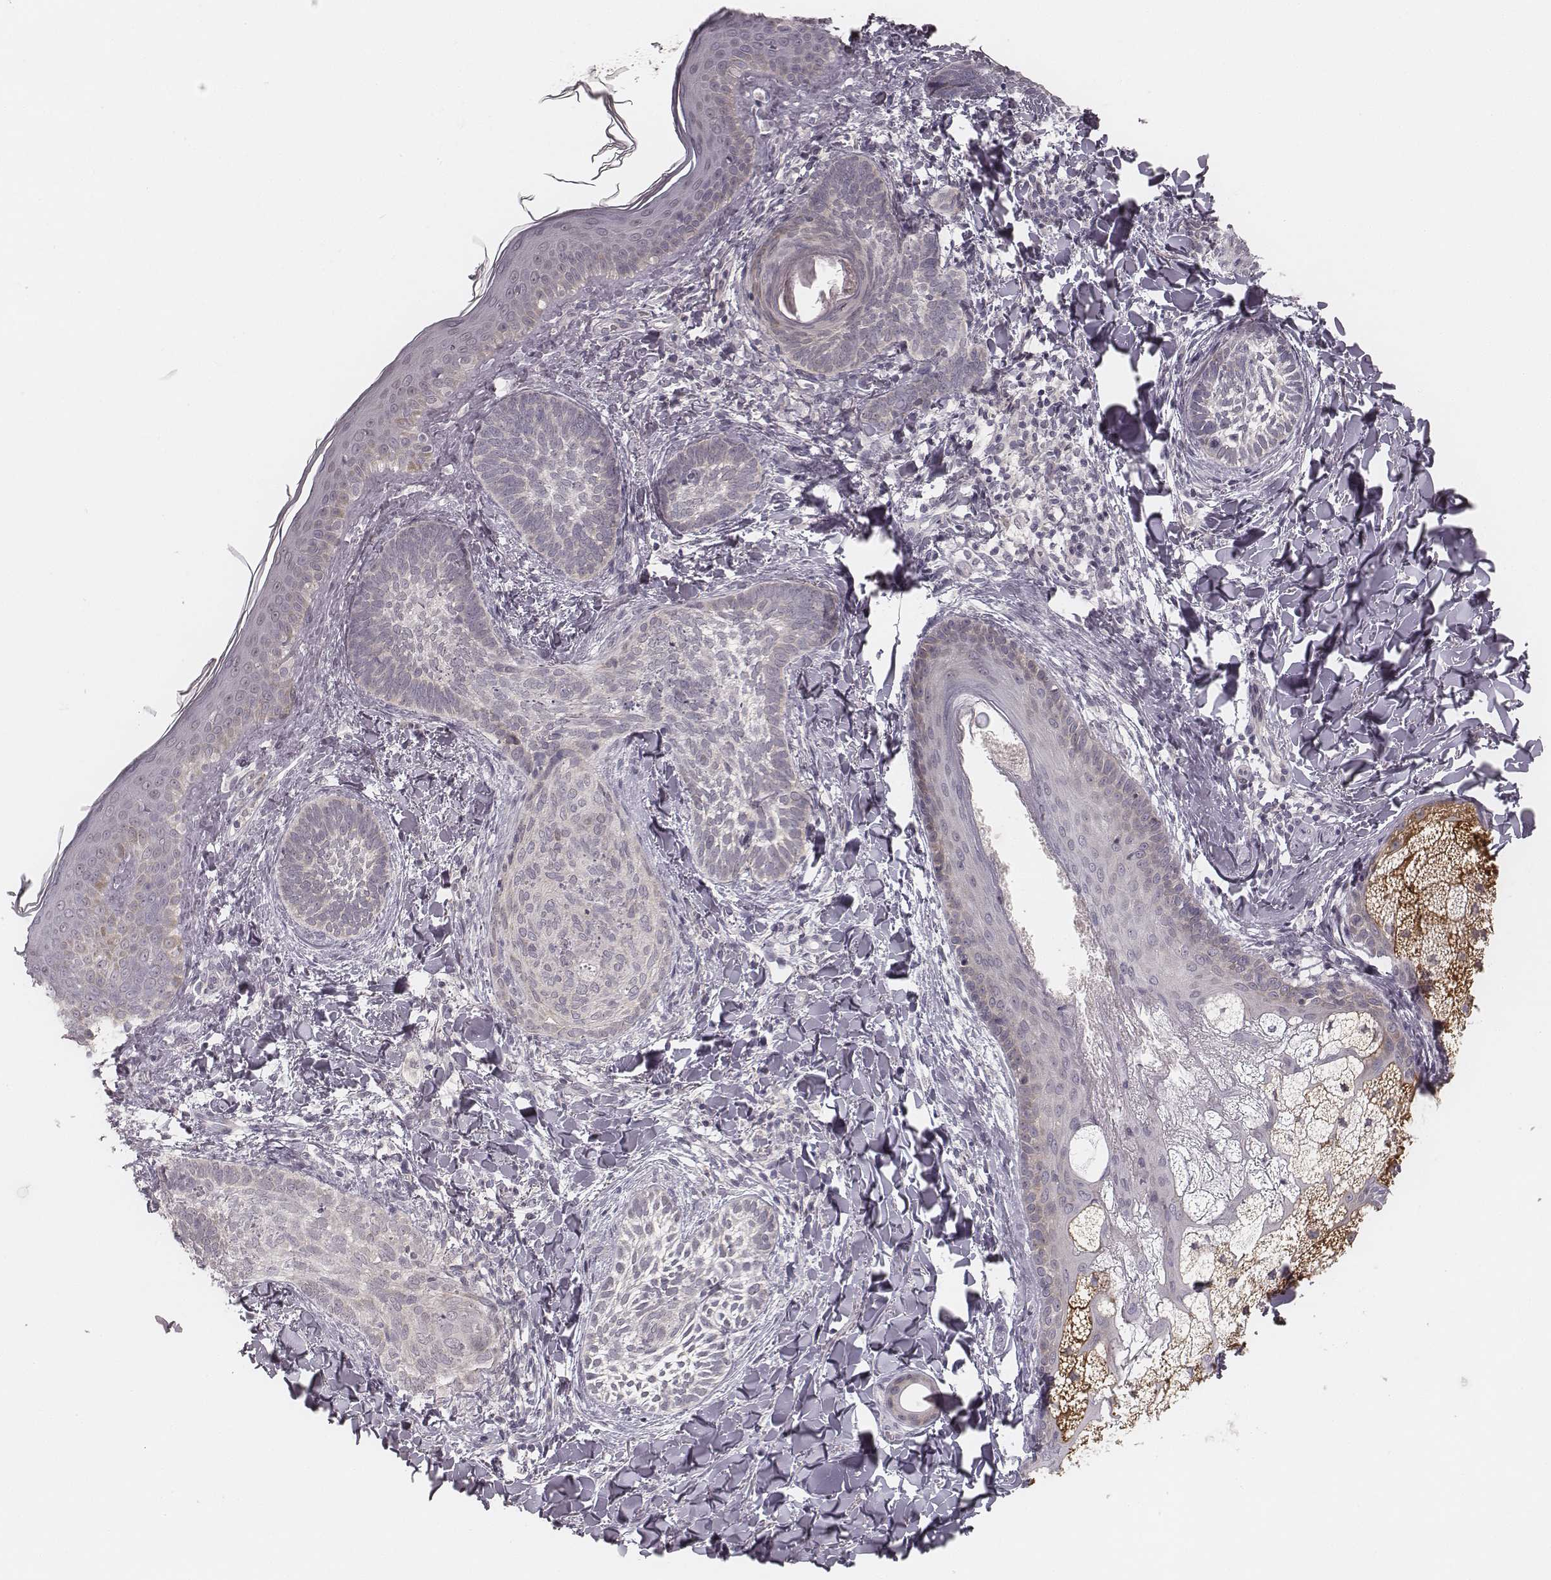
{"staining": {"intensity": "negative", "quantity": "none", "location": "none"}, "tissue": "skin cancer", "cell_type": "Tumor cells", "image_type": "cancer", "snomed": [{"axis": "morphology", "description": "Normal tissue, NOS"}, {"axis": "morphology", "description": "Basal cell carcinoma"}, {"axis": "topography", "description": "Skin"}], "caption": "Tumor cells show no significant protein positivity in skin cancer. (DAB (3,3'-diaminobenzidine) immunohistochemistry visualized using brightfield microscopy, high magnification).", "gene": "ACACB", "patient": {"sex": "male", "age": 46}}